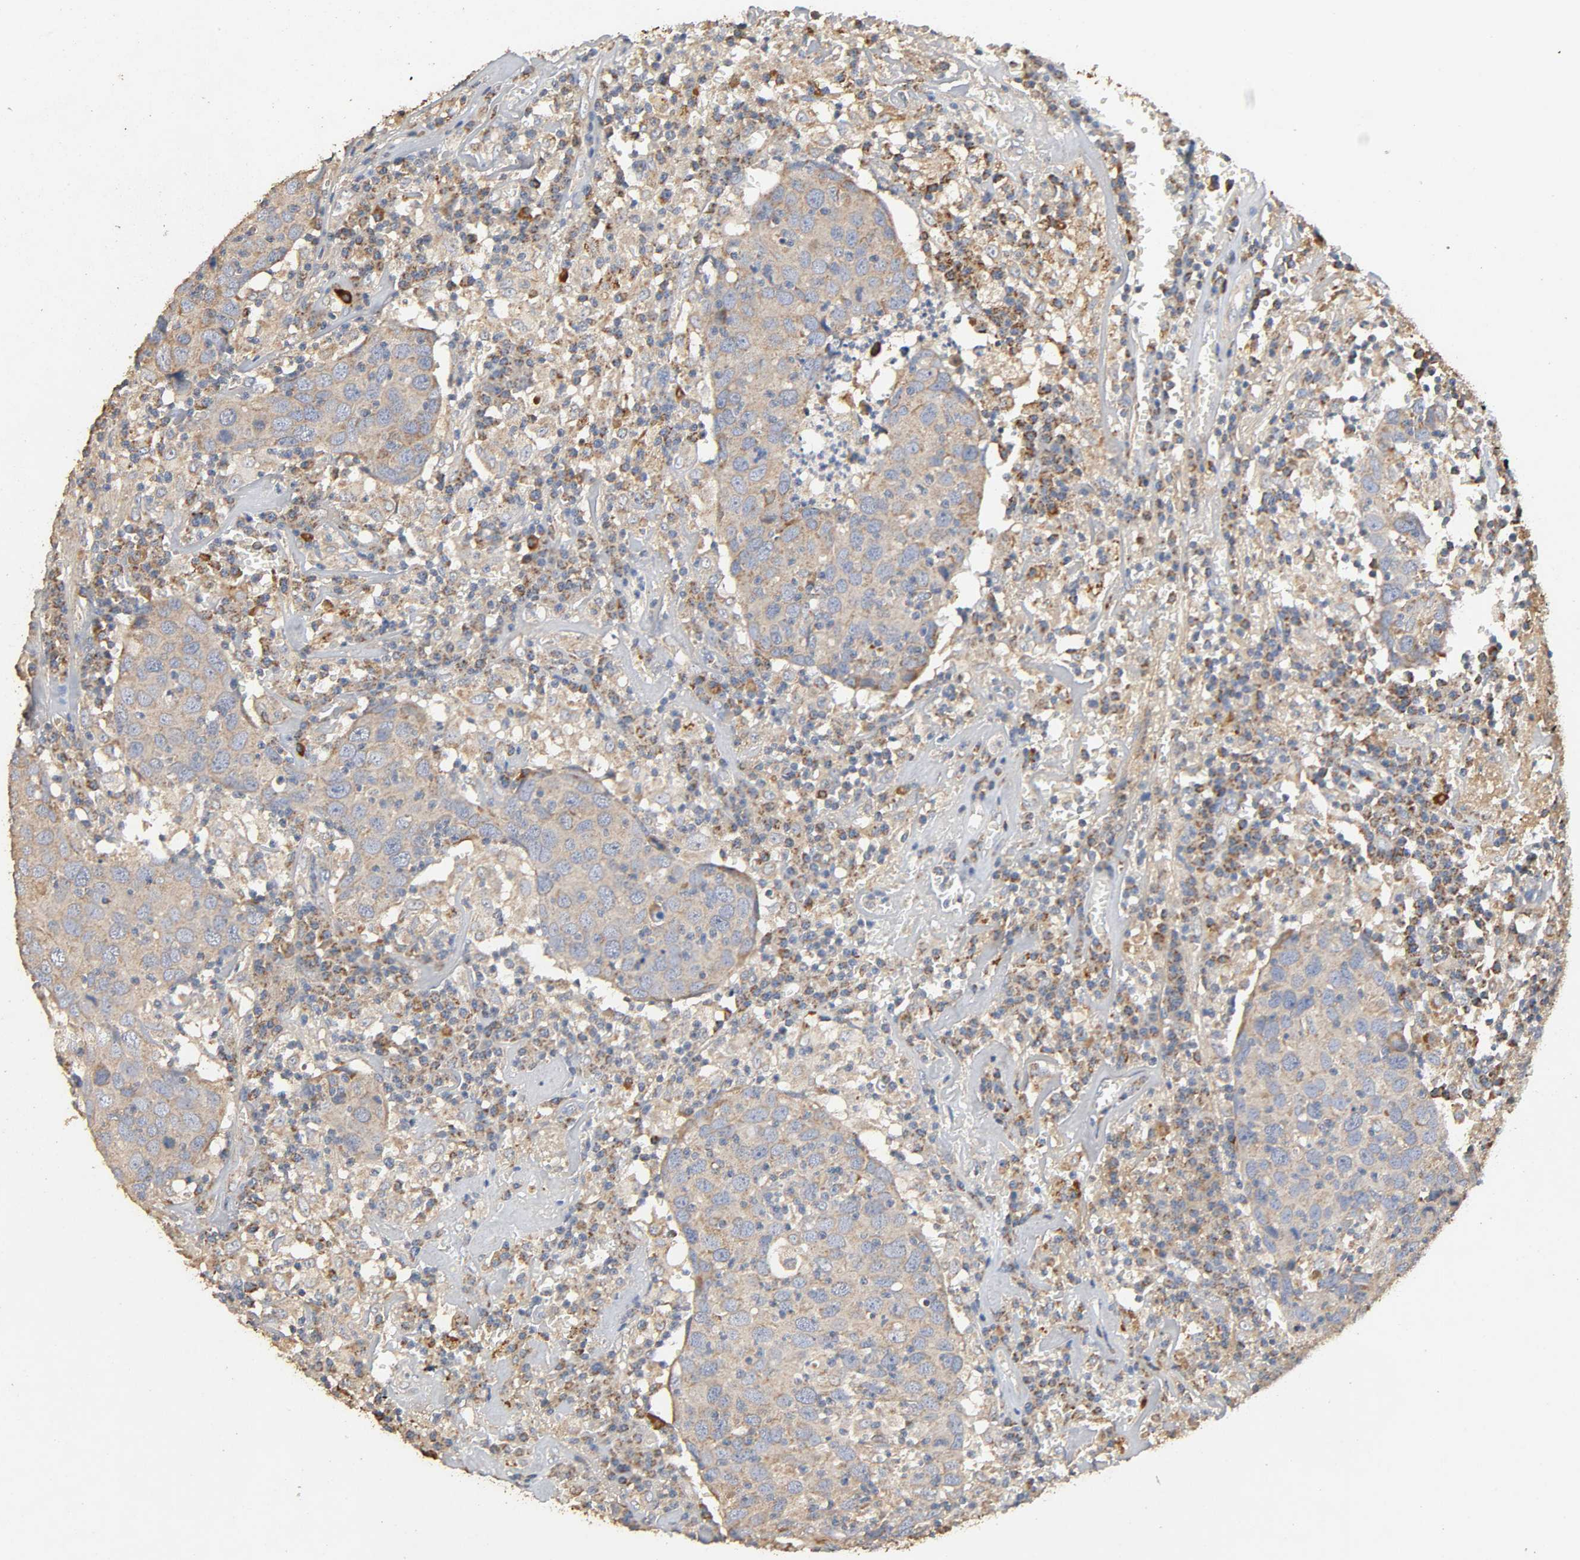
{"staining": {"intensity": "weak", "quantity": ">75%", "location": "cytoplasmic/membranous"}, "tissue": "head and neck cancer", "cell_type": "Tumor cells", "image_type": "cancer", "snomed": [{"axis": "morphology", "description": "Adenocarcinoma, NOS"}, {"axis": "topography", "description": "Salivary gland"}, {"axis": "topography", "description": "Head-Neck"}], "caption": "DAB (3,3'-diaminobenzidine) immunohistochemical staining of head and neck cancer shows weak cytoplasmic/membranous protein staining in about >75% of tumor cells.", "gene": "NDUFS3", "patient": {"sex": "female", "age": 65}}